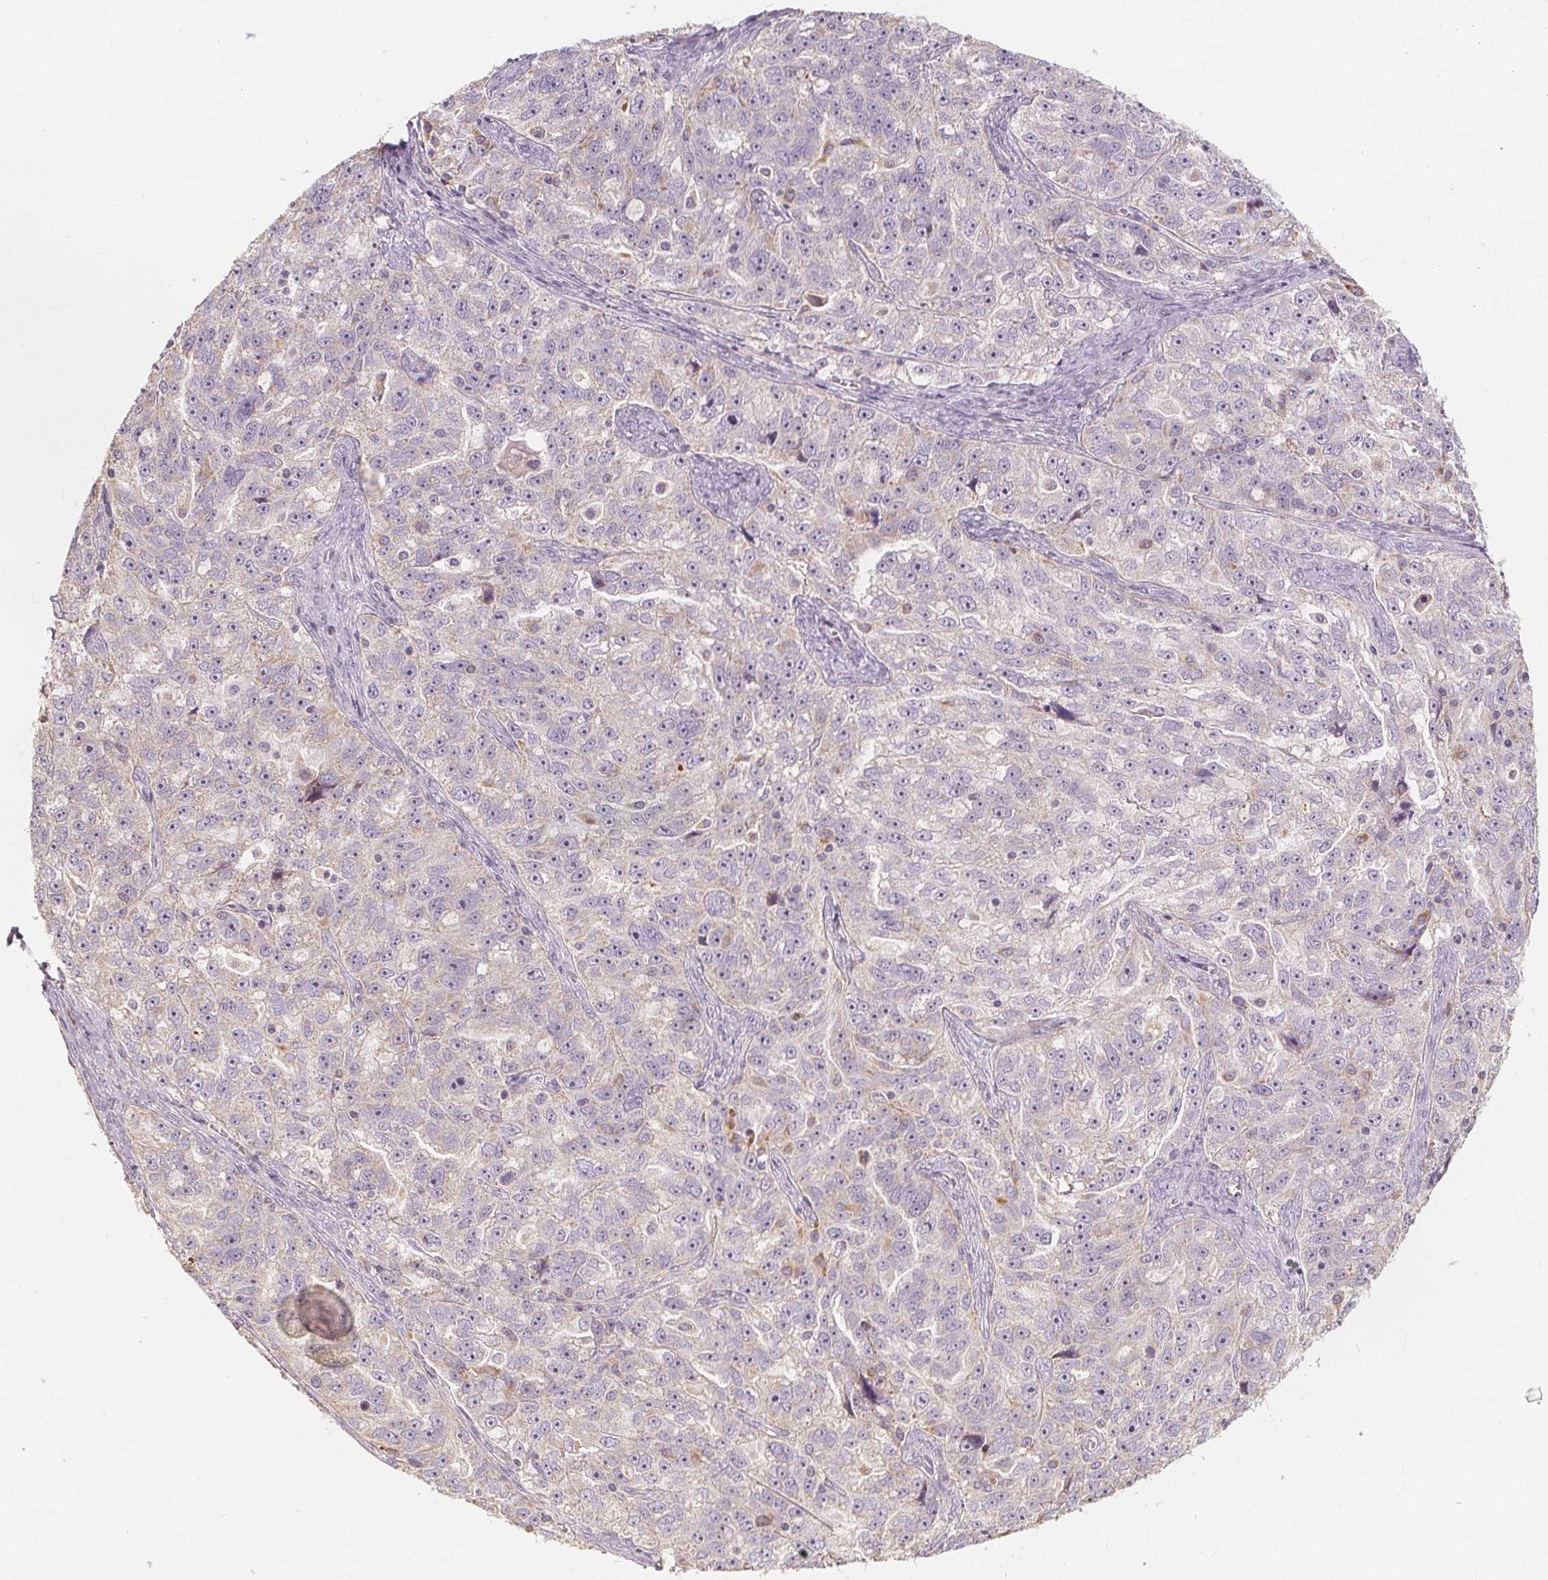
{"staining": {"intensity": "negative", "quantity": "none", "location": "none"}, "tissue": "ovarian cancer", "cell_type": "Tumor cells", "image_type": "cancer", "snomed": [{"axis": "morphology", "description": "Cystadenocarcinoma, serous, NOS"}, {"axis": "topography", "description": "Ovary"}], "caption": "Ovarian cancer stained for a protein using IHC reveals no positivity tumor cells.", "gene": "DRC3", "patient": {"sex": "female", "age": 51}}